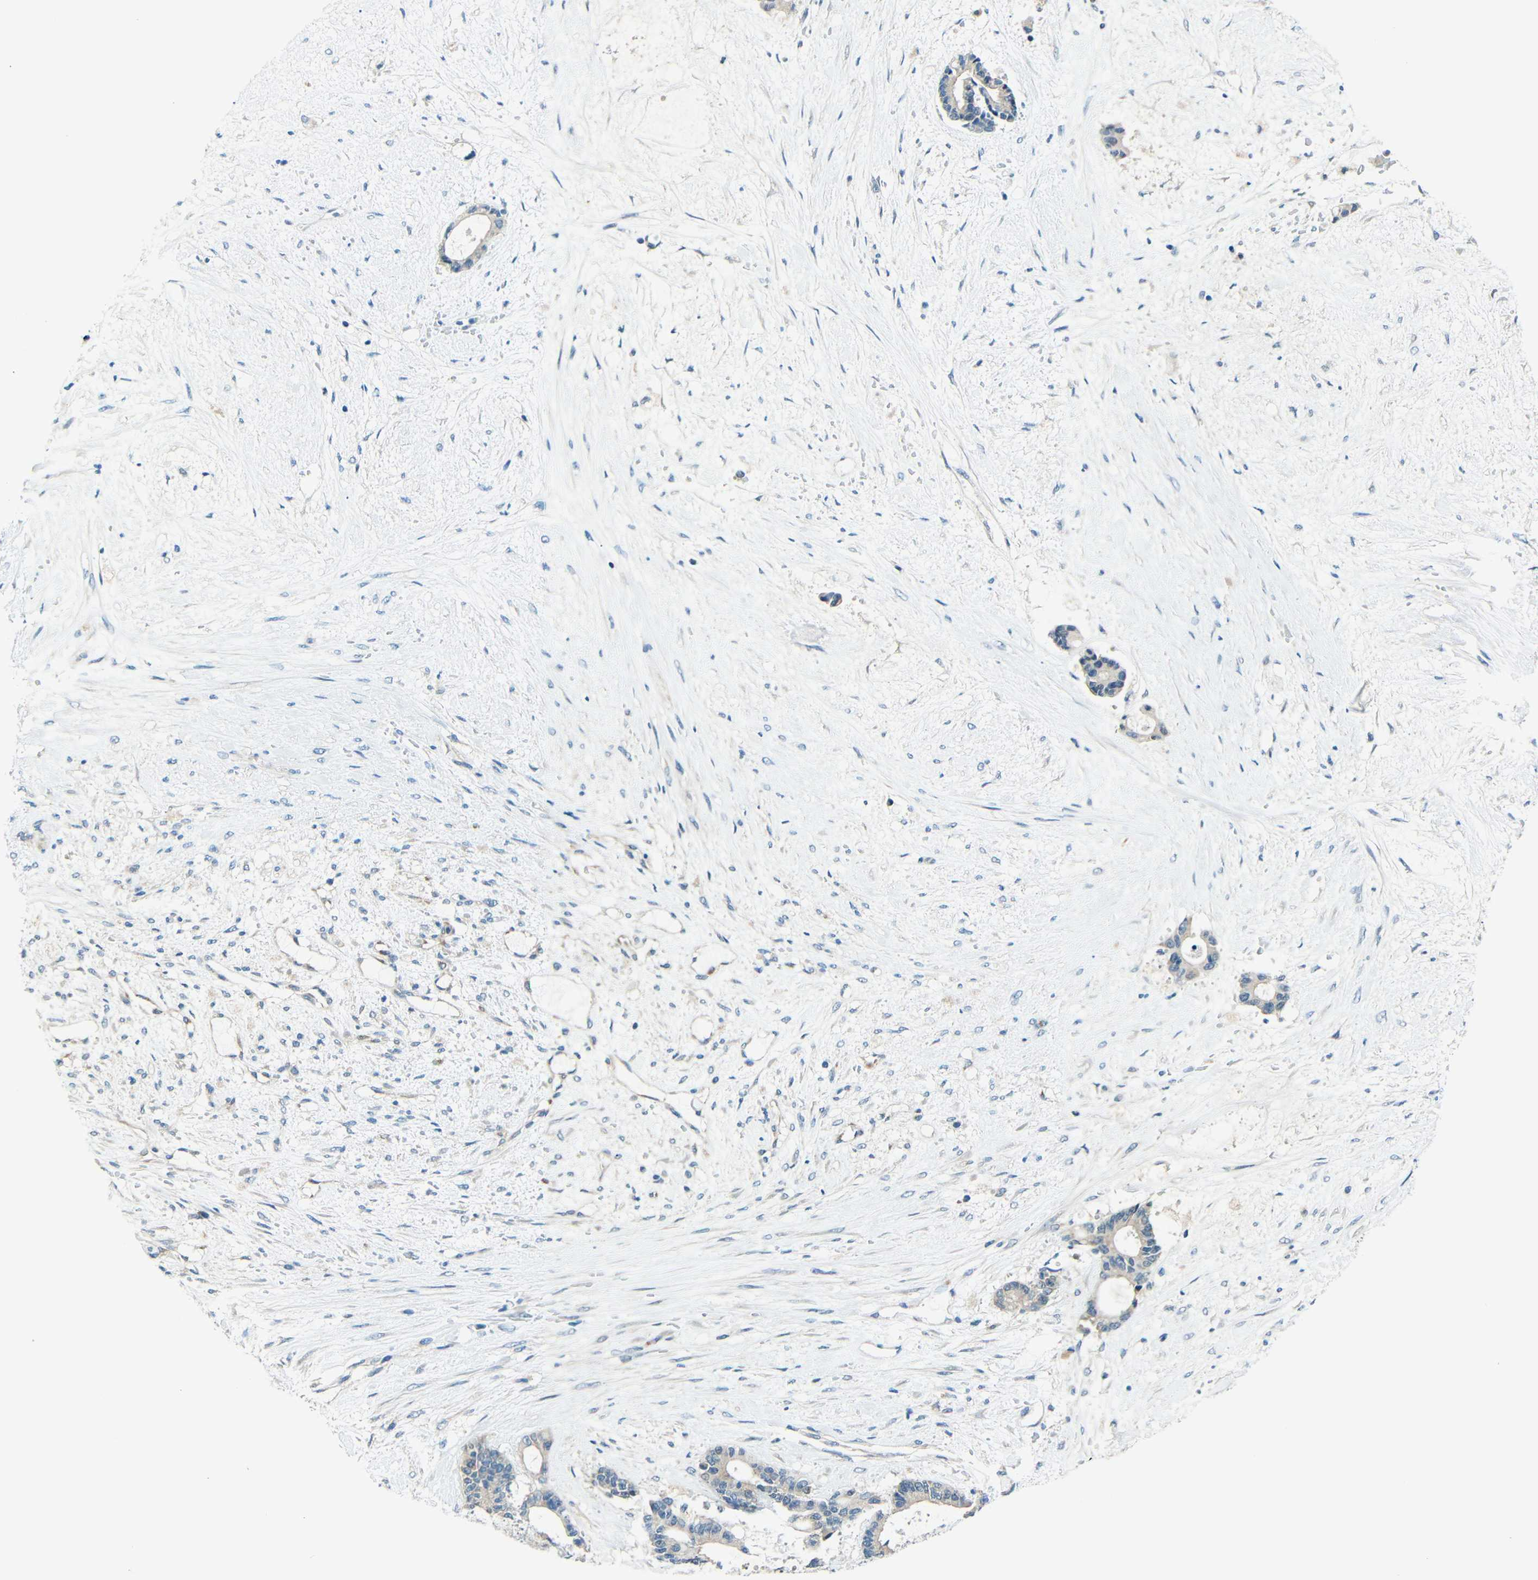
{"staining": {"intensity": "weak", "quantity": "<25%", "location": "cytoplasmic/membranous"}, "tissue": "liver cancer", "cell_type": "Tumor cells", "image_type": "cancer", "snomed": [{"axis": "morphology", "description": "Normal tissue, NOS"}, {"axis": "morphology", "description": "Cholangiocarcinoma"}, {"axis": "topography", "description": "Liver"}, {"axis": "topography", "description": "Peripheral nerve tissue"}], "caption": "Tumor cells are negative for protein expression in human liver cholangiocarcinoma.", "gene": "ANKRD22", "patient": {"sex": "female", "age": 73}}